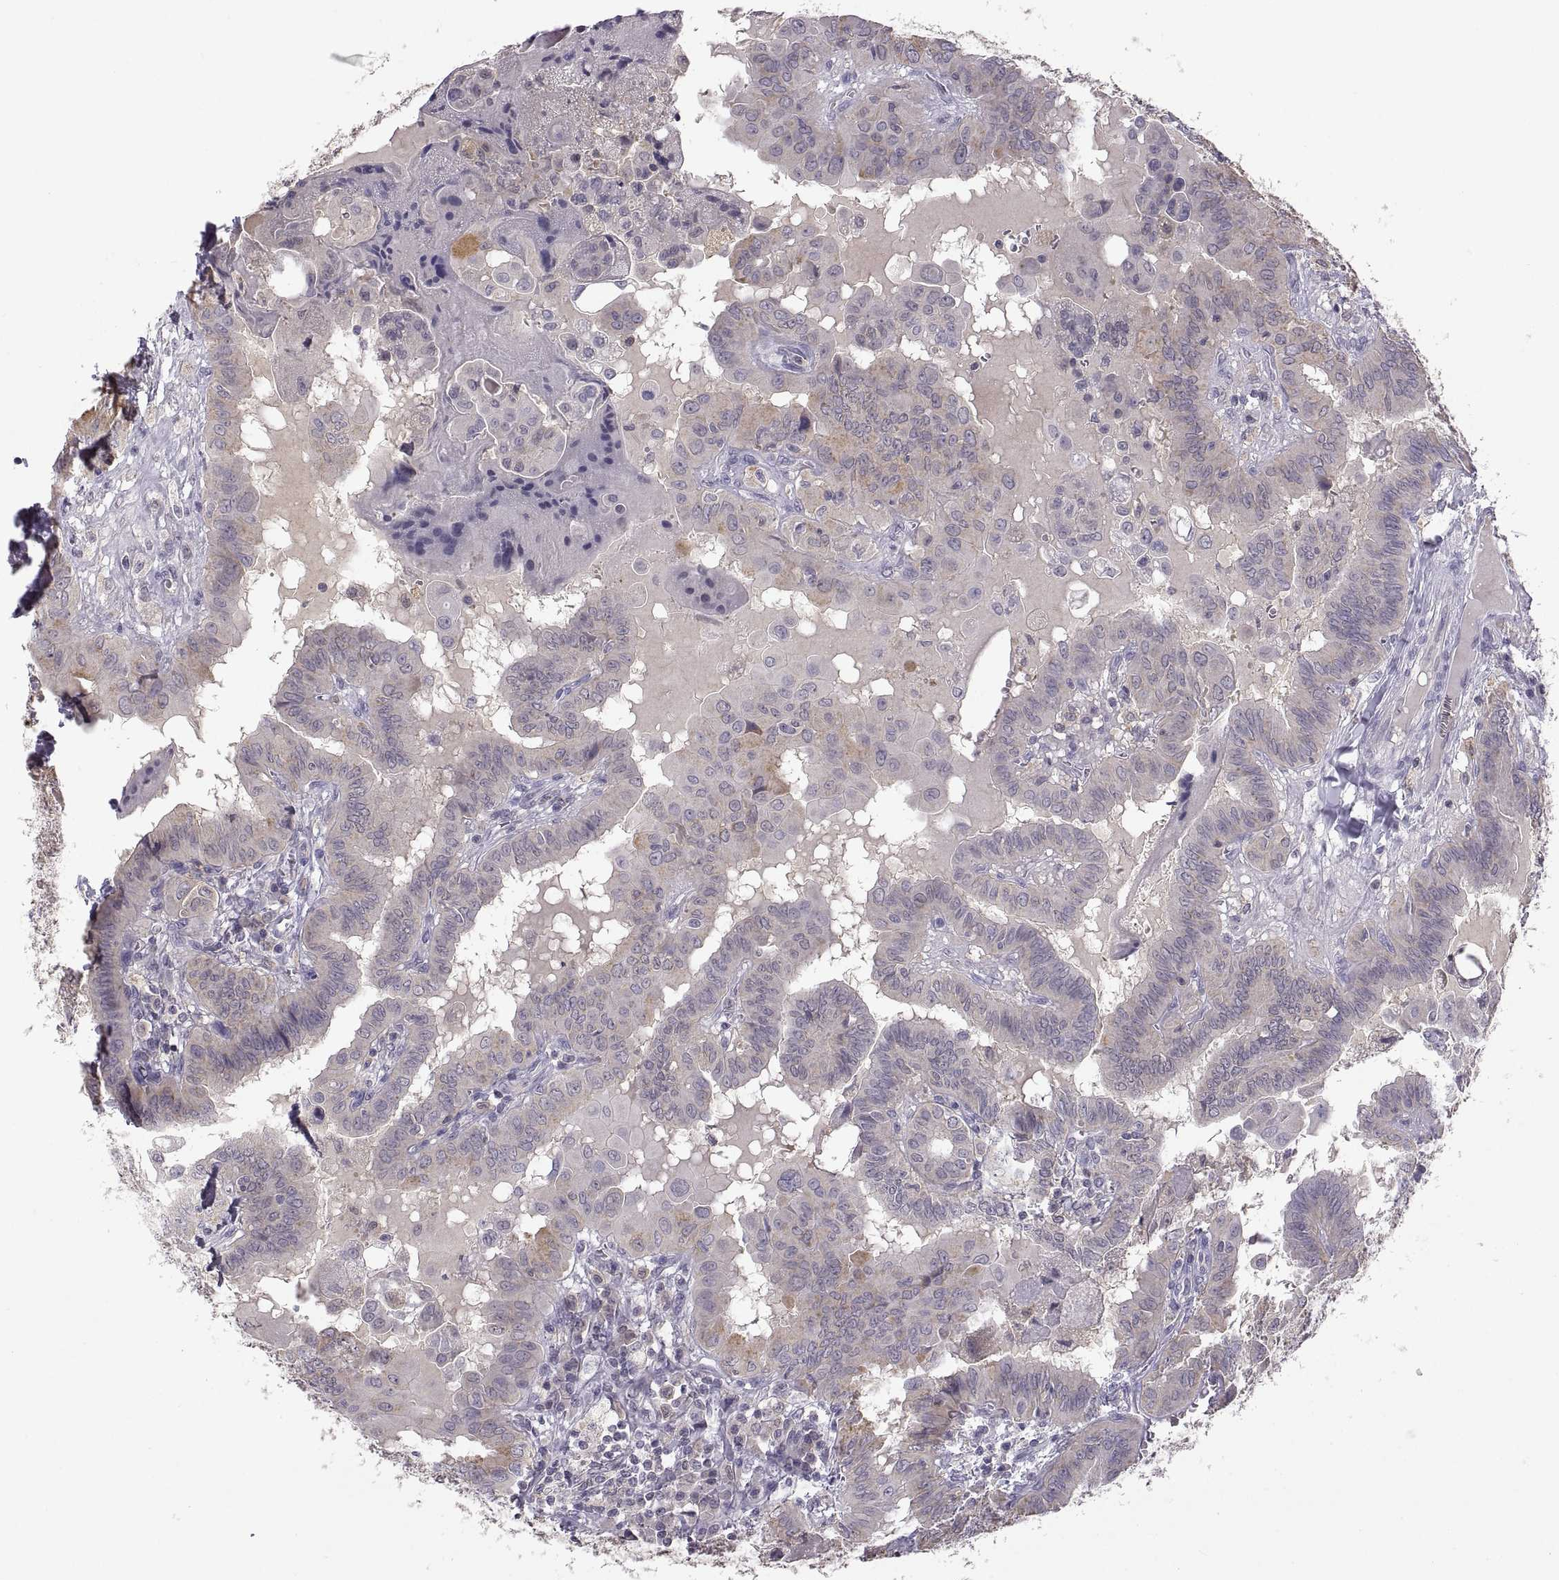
{"staining": {"intensity": "negative", "quantity": "none", "location": "none"}, "tissue": "thyroid cancer", "cell_type": "Tumor cells", "image_type": "cancer", "snomed": [{"axis": "morphology", "description": "Papillary adenocarcinoma, NOS"}, {"axis": "topography", "description": "Thyroid gland"}], "caption": "Tumor cells show no significant positivity in papillary adenocarcinoma (thyroid).", "gene": "FGF9", "patient": {"sex": "female", "age": 37}}